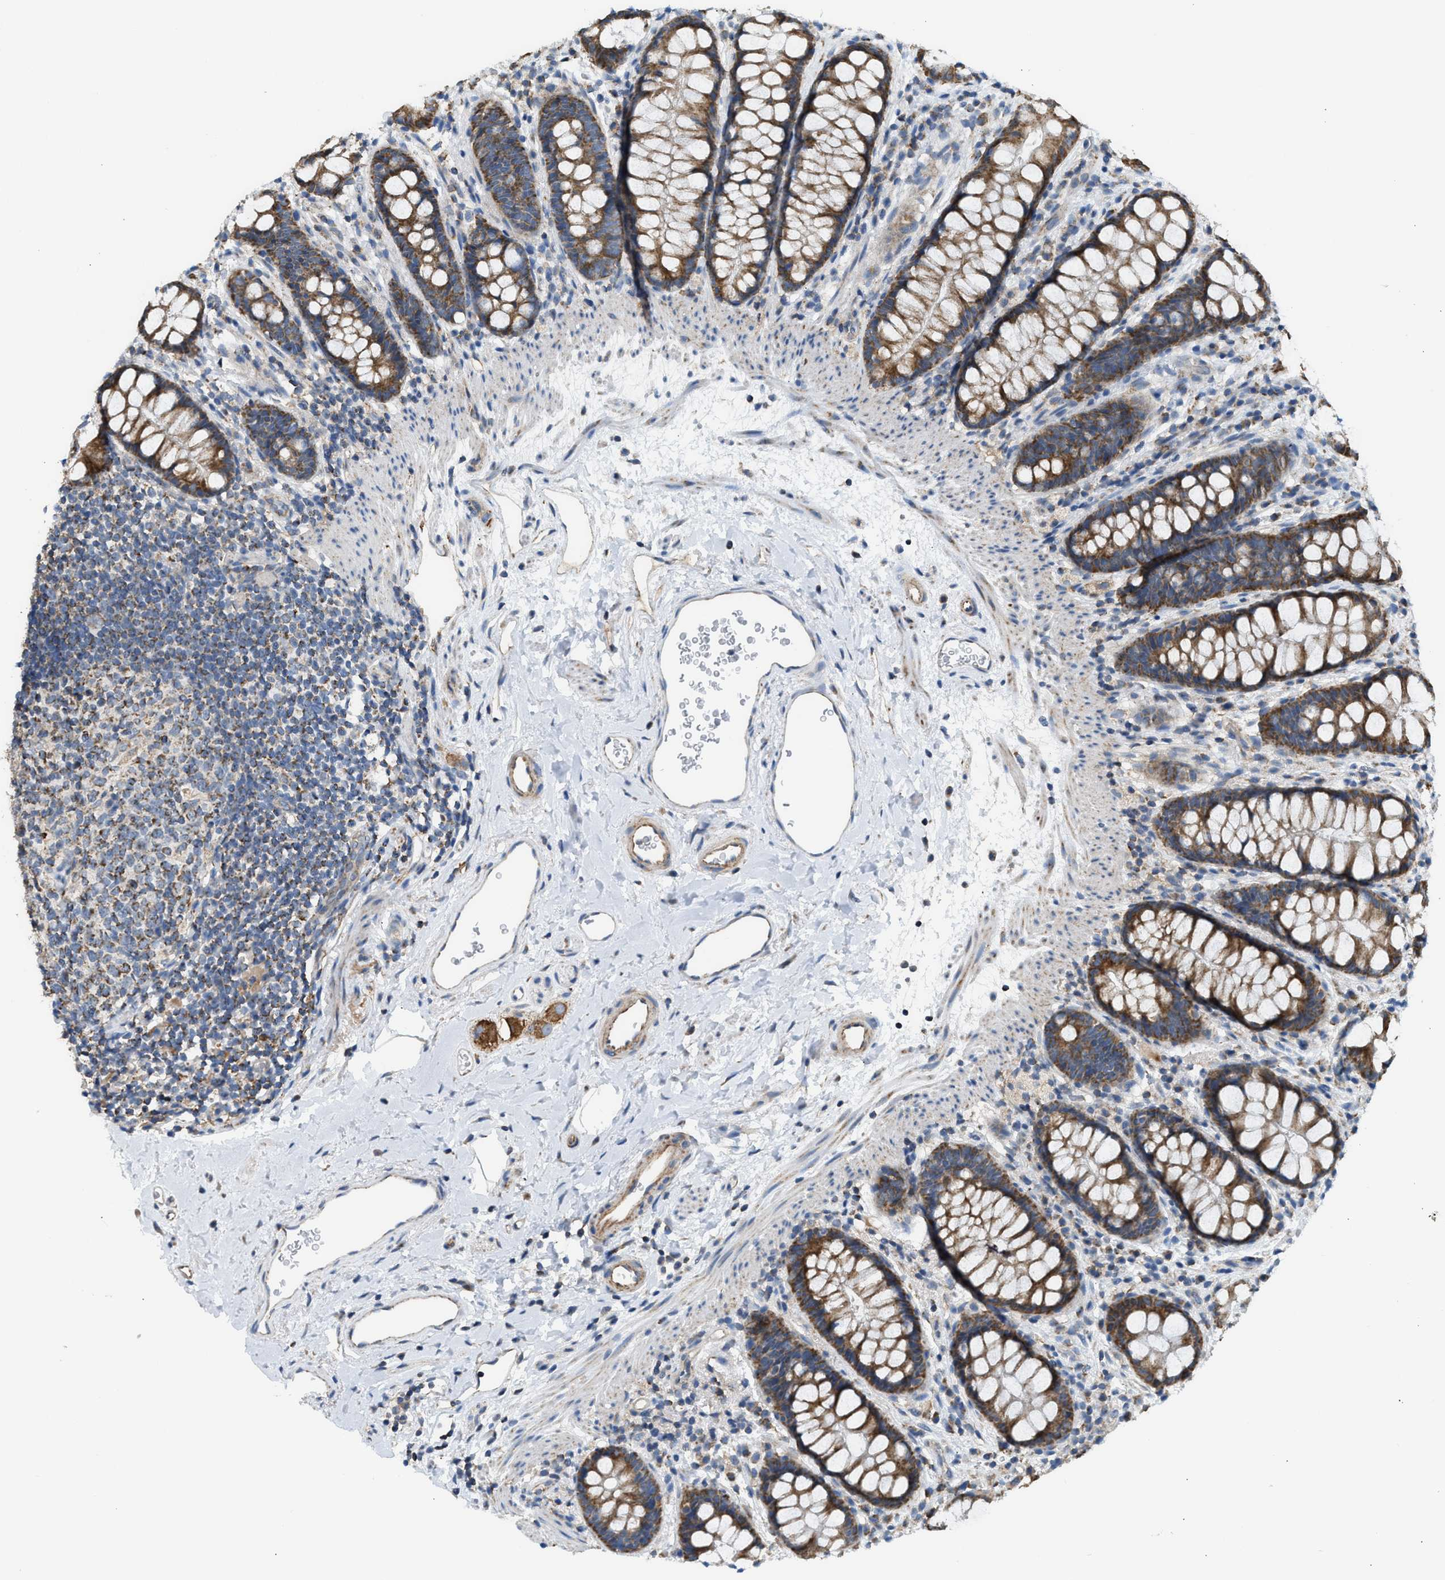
{"staining": {"intensity": "moderate", "quantity": ">75%", "location": "cytoplasmic/membranous"}, "tissue": "rectum", "cell_type": "Glandular cells", "image_type": "normal", "snomed": [{"axis": "morphology", "description": "Normal tissue, NOS"}, {"axis": "topography", "description": "Rectum"}], "caption": "Approximately >75% of glandular cells in unremarkable human rectum show moderate cytoplasmic/membranous protein staining as visualized by brown immunohistochemical staining.", "gene": "GOT2", "patient": {"sex": "female", "age": 65}}